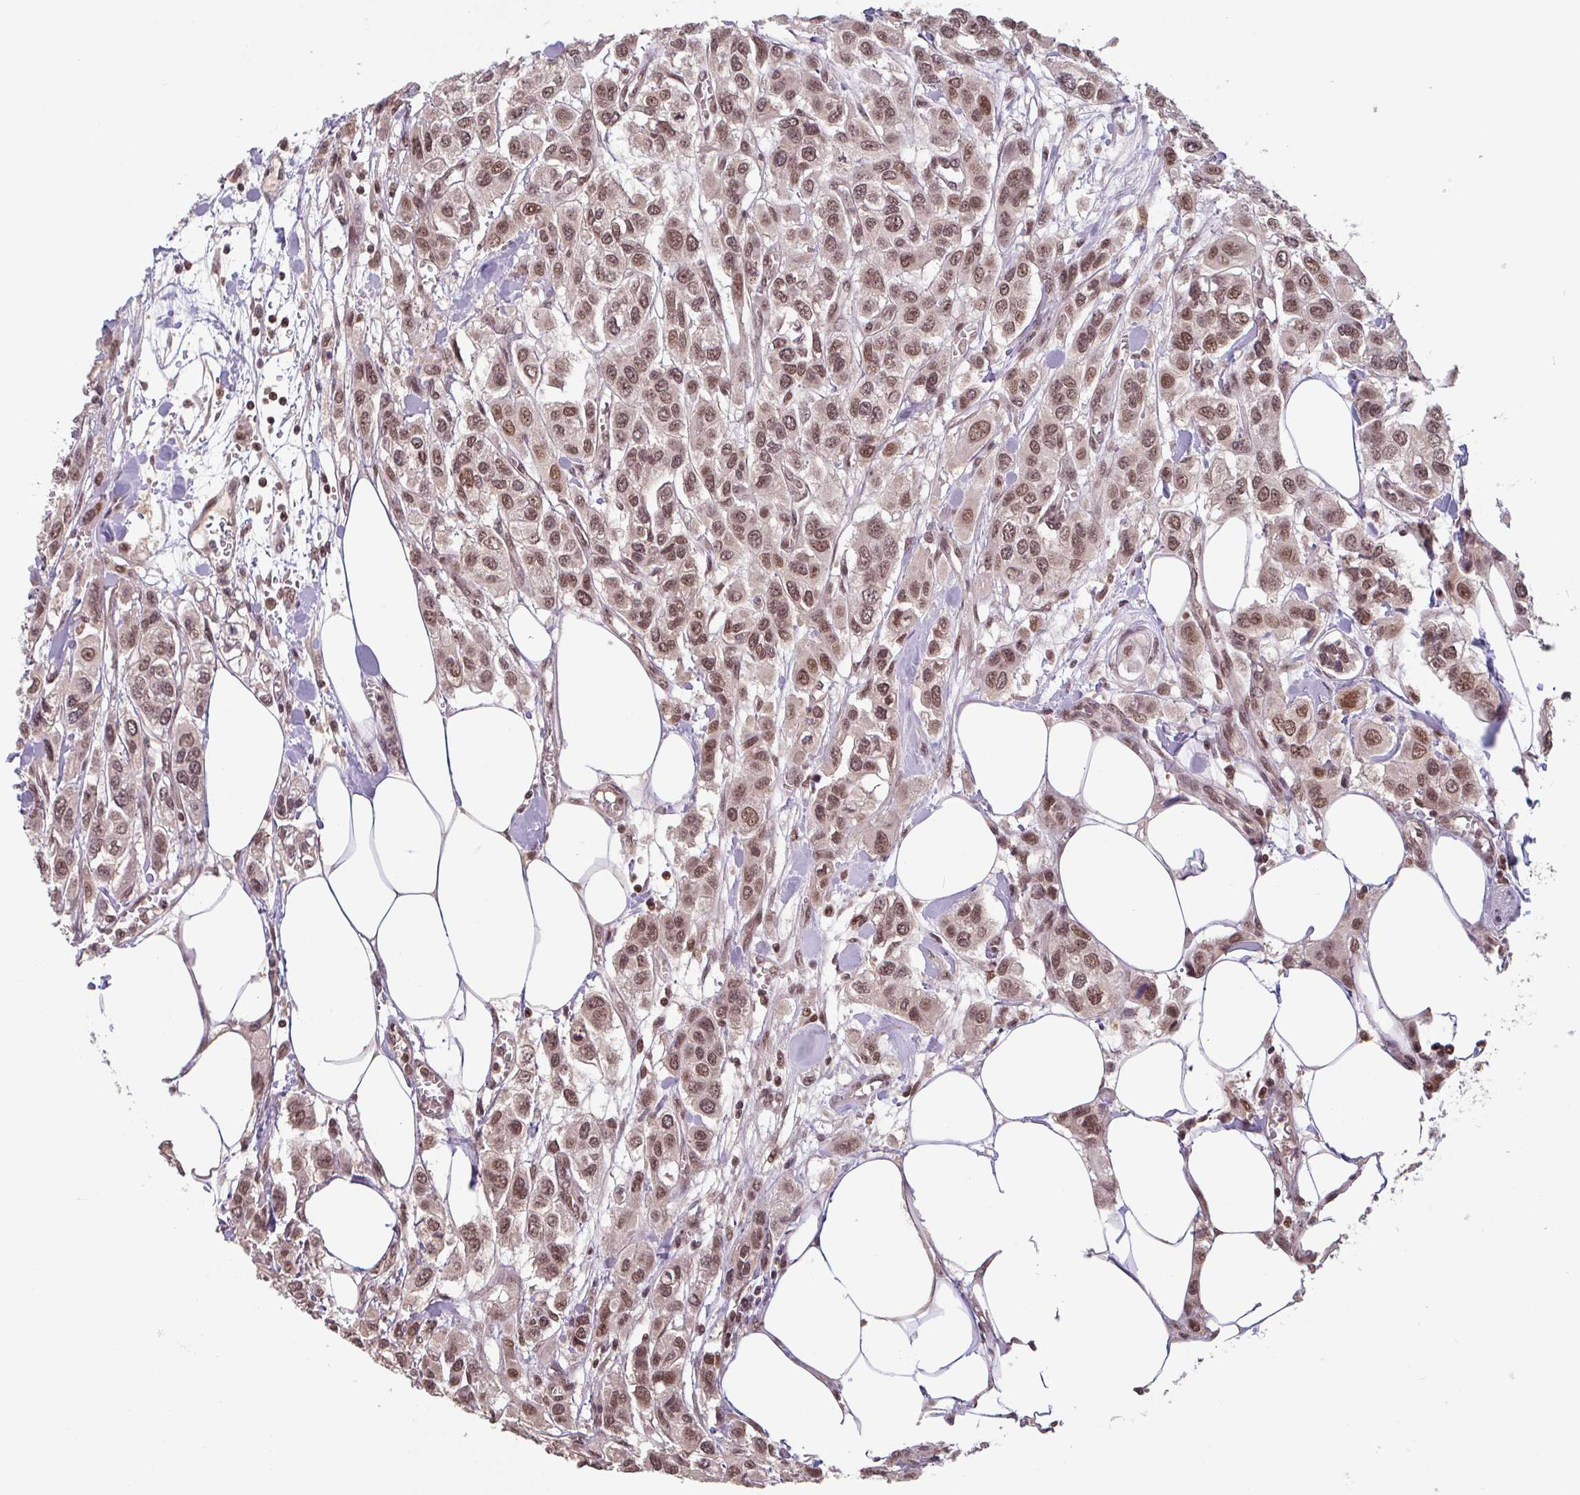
{"staining": {"intensity": "moderate", "quantity": ">75%", "location": "nuclear"}, "tissue": "urothelial cancer", "cell_type": "Tumor cells", "image_type": "cancer", "snomed": [{"axis": "morphology", "description": "Urothelial carcinoma, High grade"}, {"axis": "topography", "description": "Urinary bladder"}], "caption": "Urothelial carcinoma (high-grade) was stained to show a protein in brown. There is medium levels of moderate nuclear expression in approximately >75% of tumor cells.", "gene": "DR1", "patient": {"sex": "male", "age": 67}}